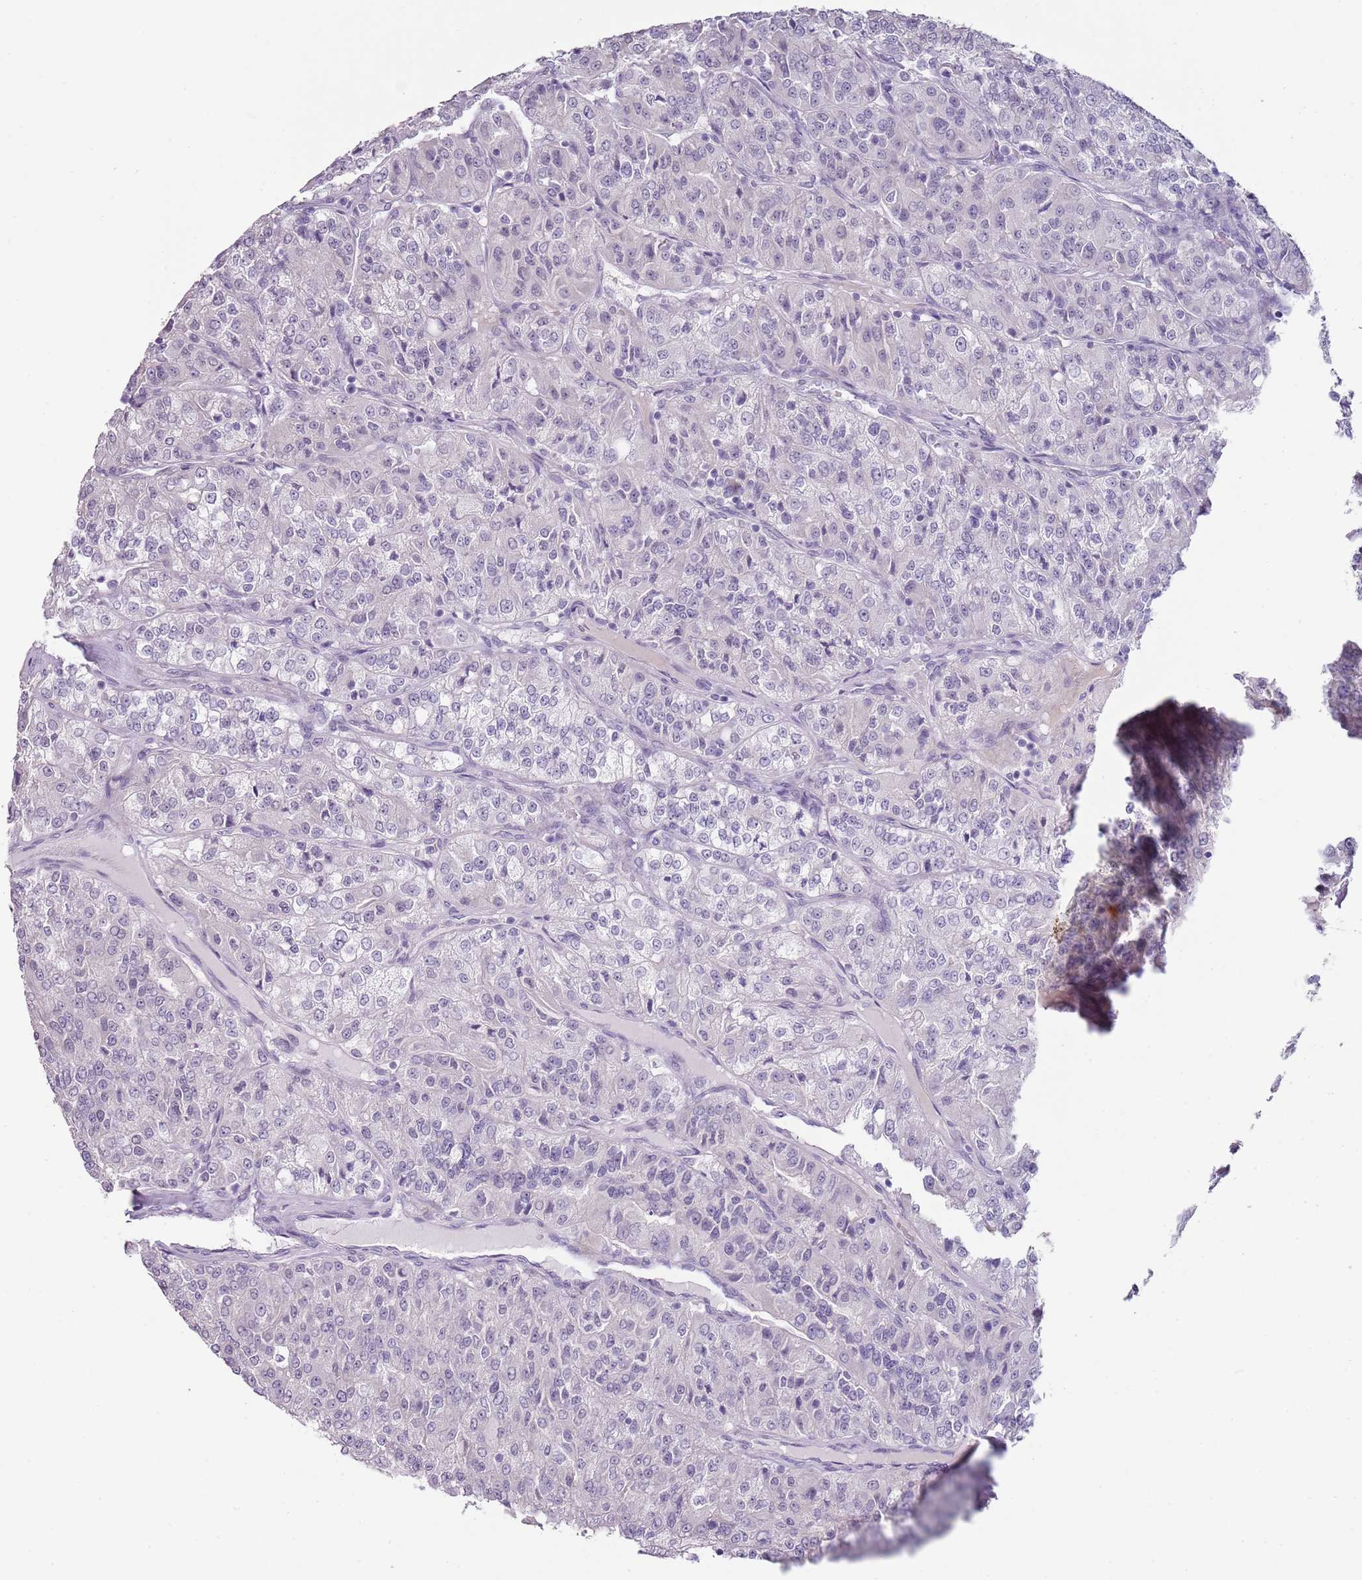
{"staining": {"intensity": "negative", "quantity": "none", "location": "none"}, "tissue": "renal cancer", "cell_type": "Tumor cells", "image_type": "cancer", "snomed": [{"axis": "morphology", "description": "Adenocarcinoma, NOS"}, {"axis": "topography", "description": "Kidney"}], "caption": "The IHC photomicrograph has no significant staining in tumor cells of renal cancer tissue.", "gene": "NBPF3", "patient": {"sex": "female", "age": 63}}